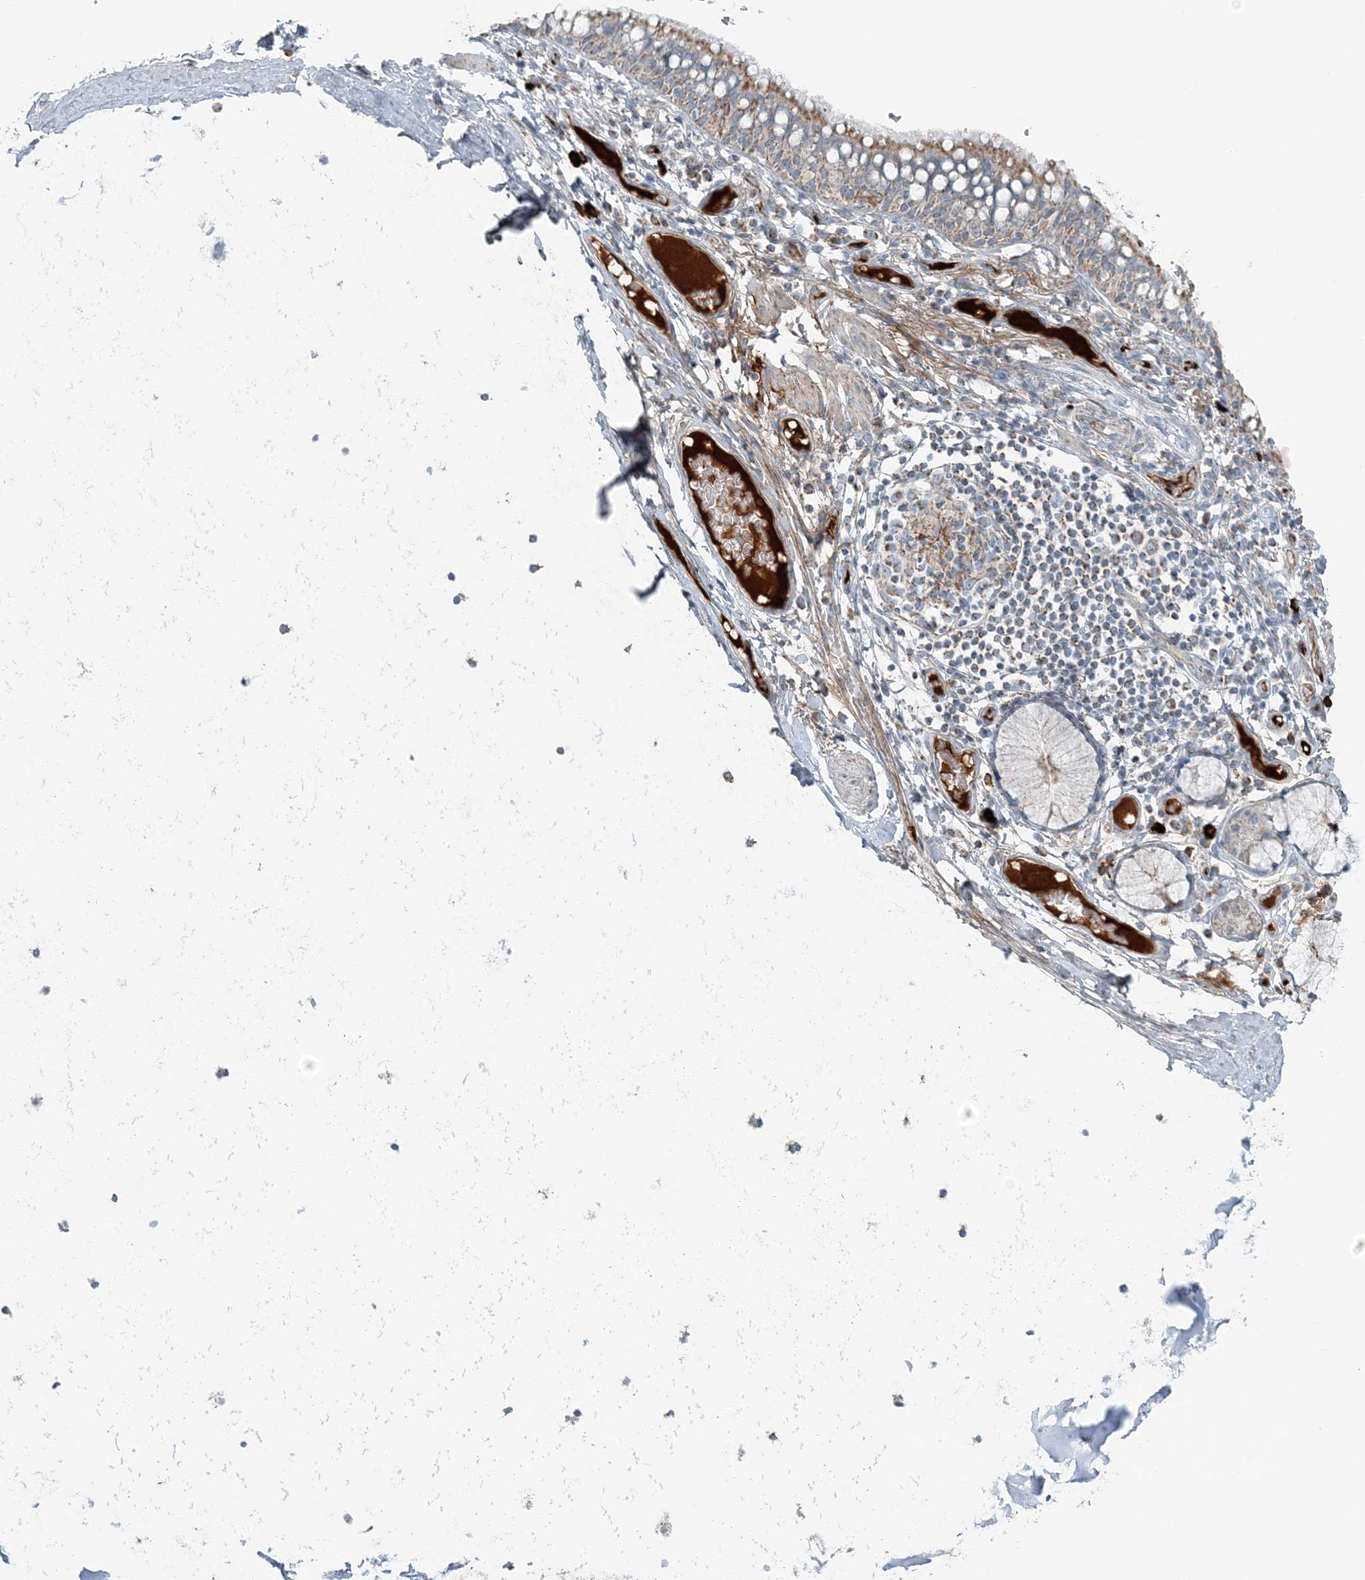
{"staining": {"intensity": "moderate", "quantity": ">75%", "location": "cytoplasmic/membranous"}, "tissue": "bronchus", "cell_type": "Respiratory epithelial cells", "image_type": "normal", "snomed": [{"axis": "morphology", "description": "Normal tissue, NOS"}, {"axis": "topography", "description": "Cartilage tissue"}, {"axis": "topography", "description": "Bronchus"}], "caption": "This is a histology image of immunohistochemistry (IHC) staining of normal bronchus, which shows moderate expression in the cytoplasmic/membranous of respiratory epithelial cells.", "gene": "SLC22A16", "patient": {"sex": "female", "age": 36}}